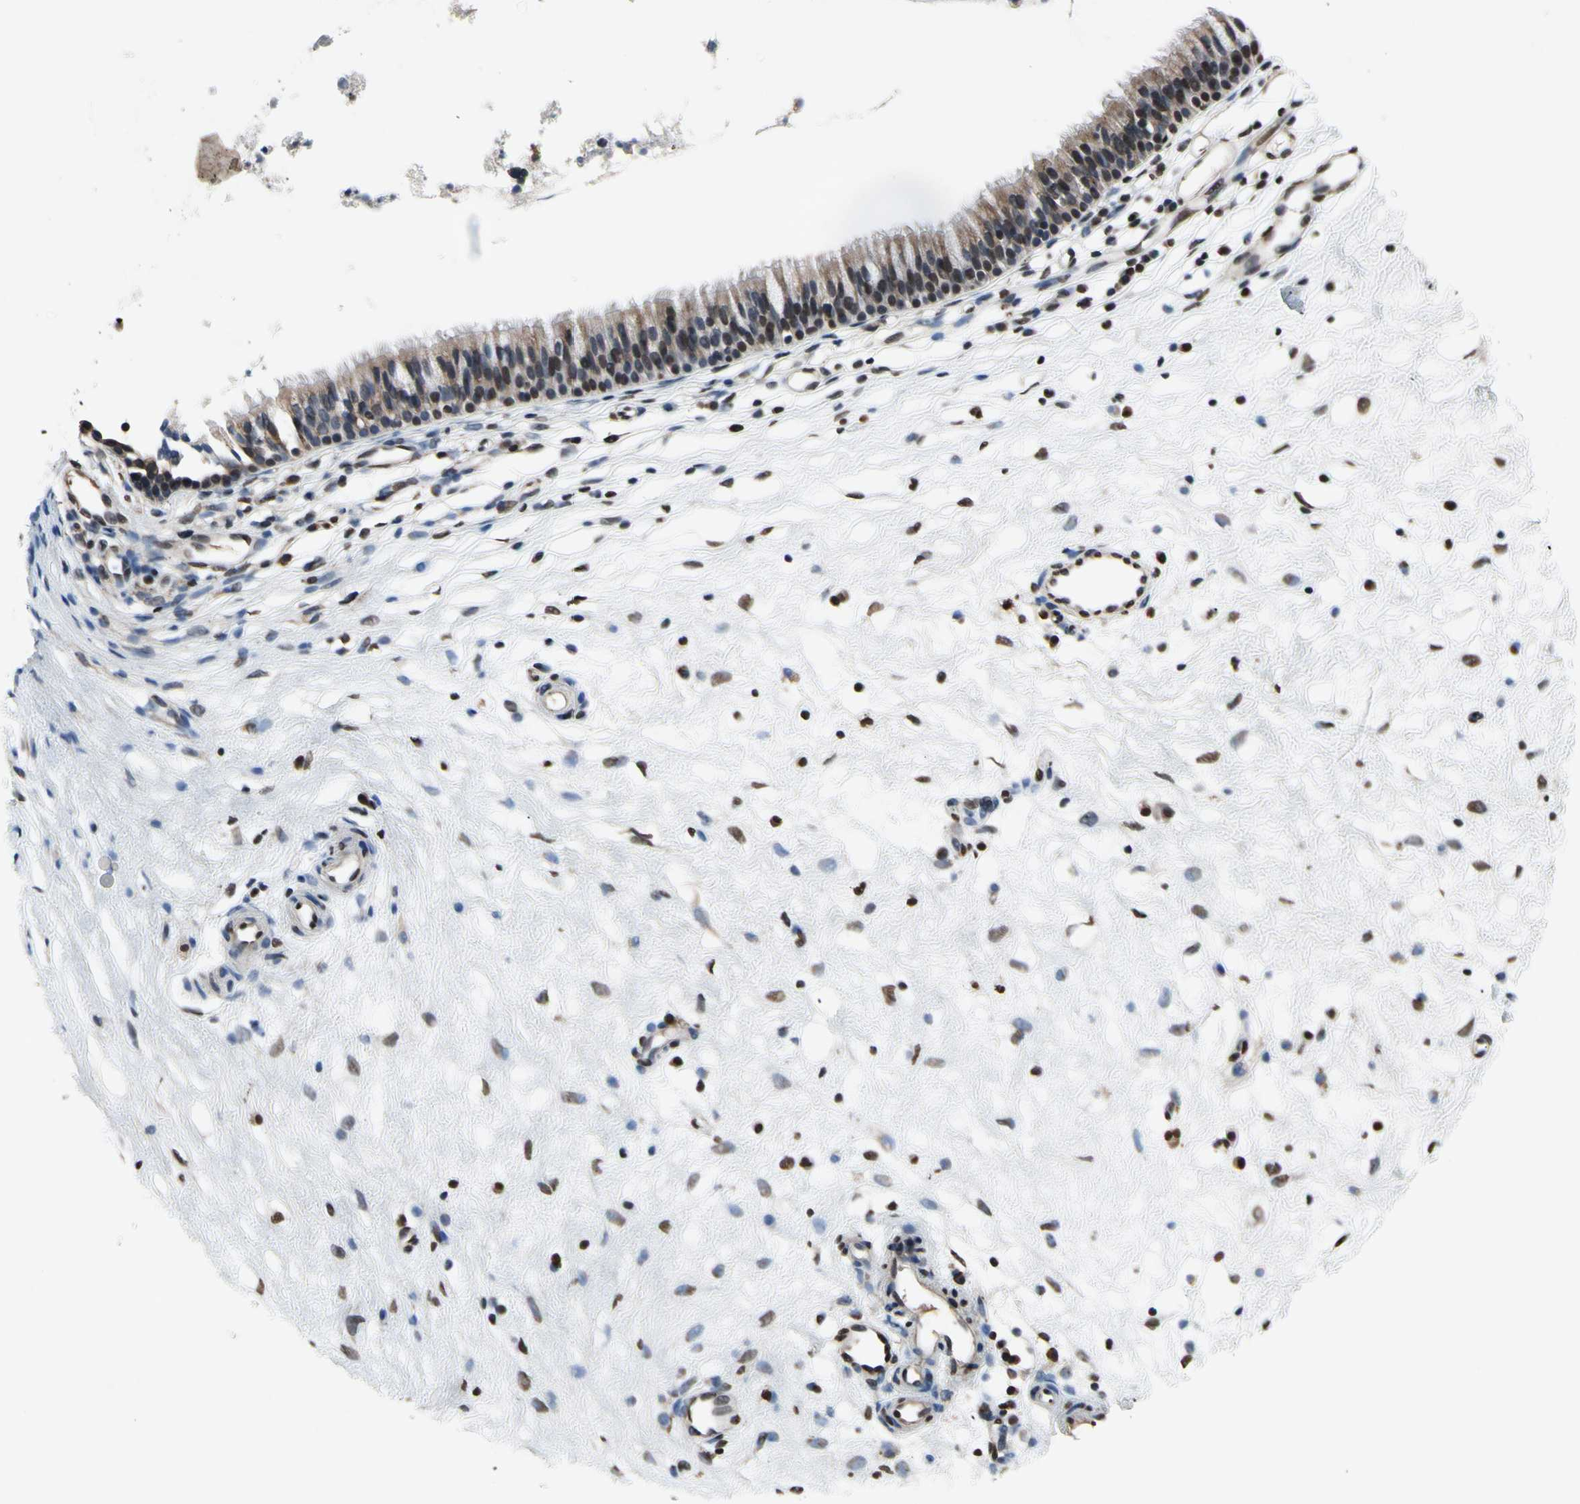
{"staining": {"intensity": "strong", "quantity": ">75%", "location": "nuclear"}, "tissue": "nasopharynx", "cell_type": "Respiratory epithelial cells", "image_type": "normal", "snomed": [{"axis": "morphology", "description": "Normal tissue, NOS"}, {"axis": "topography", "description": "Nasopharynx"}], "caption": "Respiratory epithelial cells show high levels of strong nuclear staining in approximately >75% of cells in benign nasopharynx.", "gene": "HIPK2", "patient": {"sex": "male", "age": 21}}